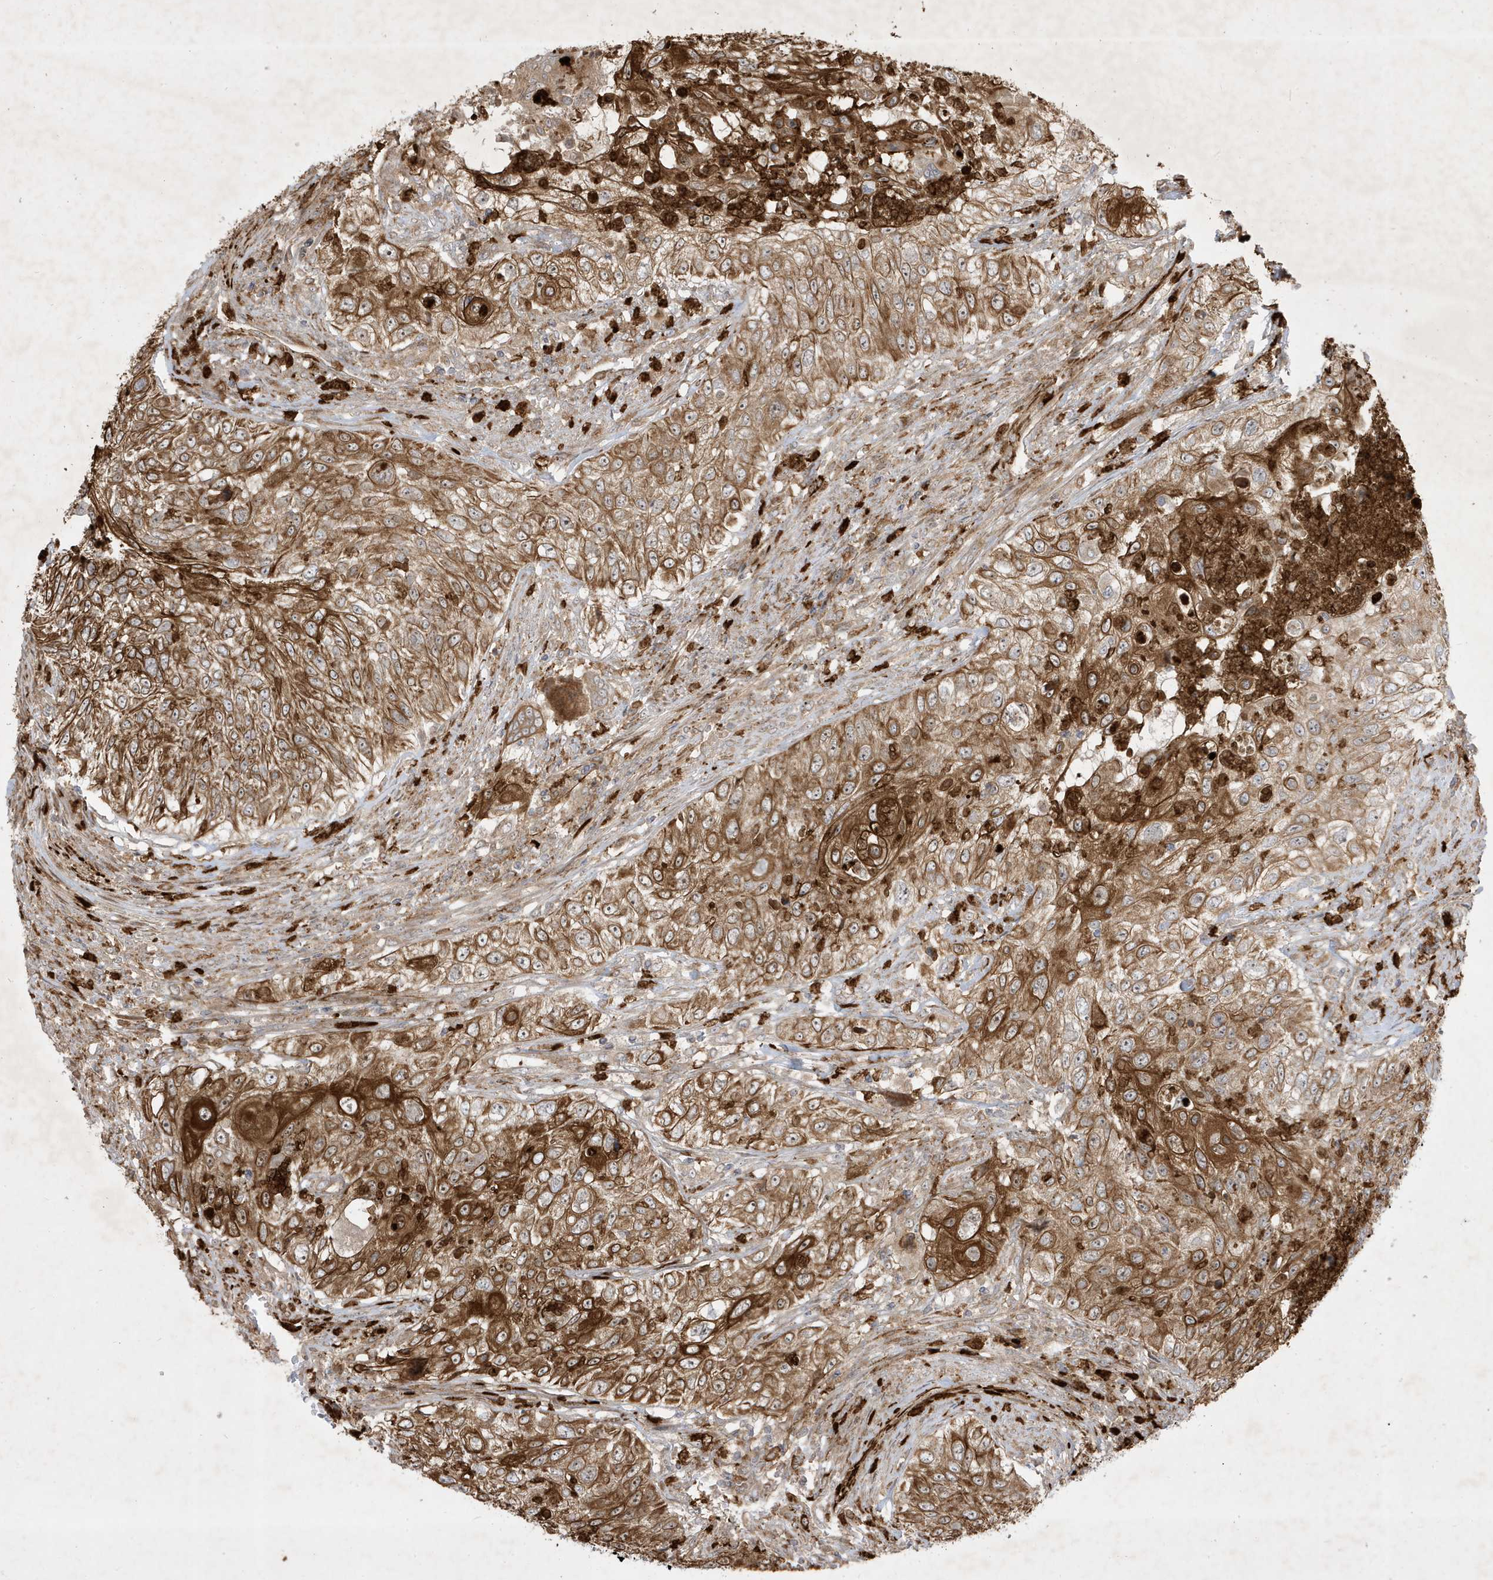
{"staining": {"intensity": "strong", "quantity": ">75%", "location": "cytoplasmic/membranous"}, "tissue": "urothelial cancer", "cell_type": "Tumor cells", "image_type": "cancer", "snomed": [{"axis": "morphology", "description": "Urothelial carcinoma, High grade"}, {"axis": "topography", "description": "Urinary bladder"}], "caption": "This micrograph reveals immunohistochemistry (IHC) staining of urothelial cancer, with high strong cytoplasmic/membranous positivity in about >75% of tumor cells.", "gene": "IFT57", "patient": {"sex": "female", "age": 60}}